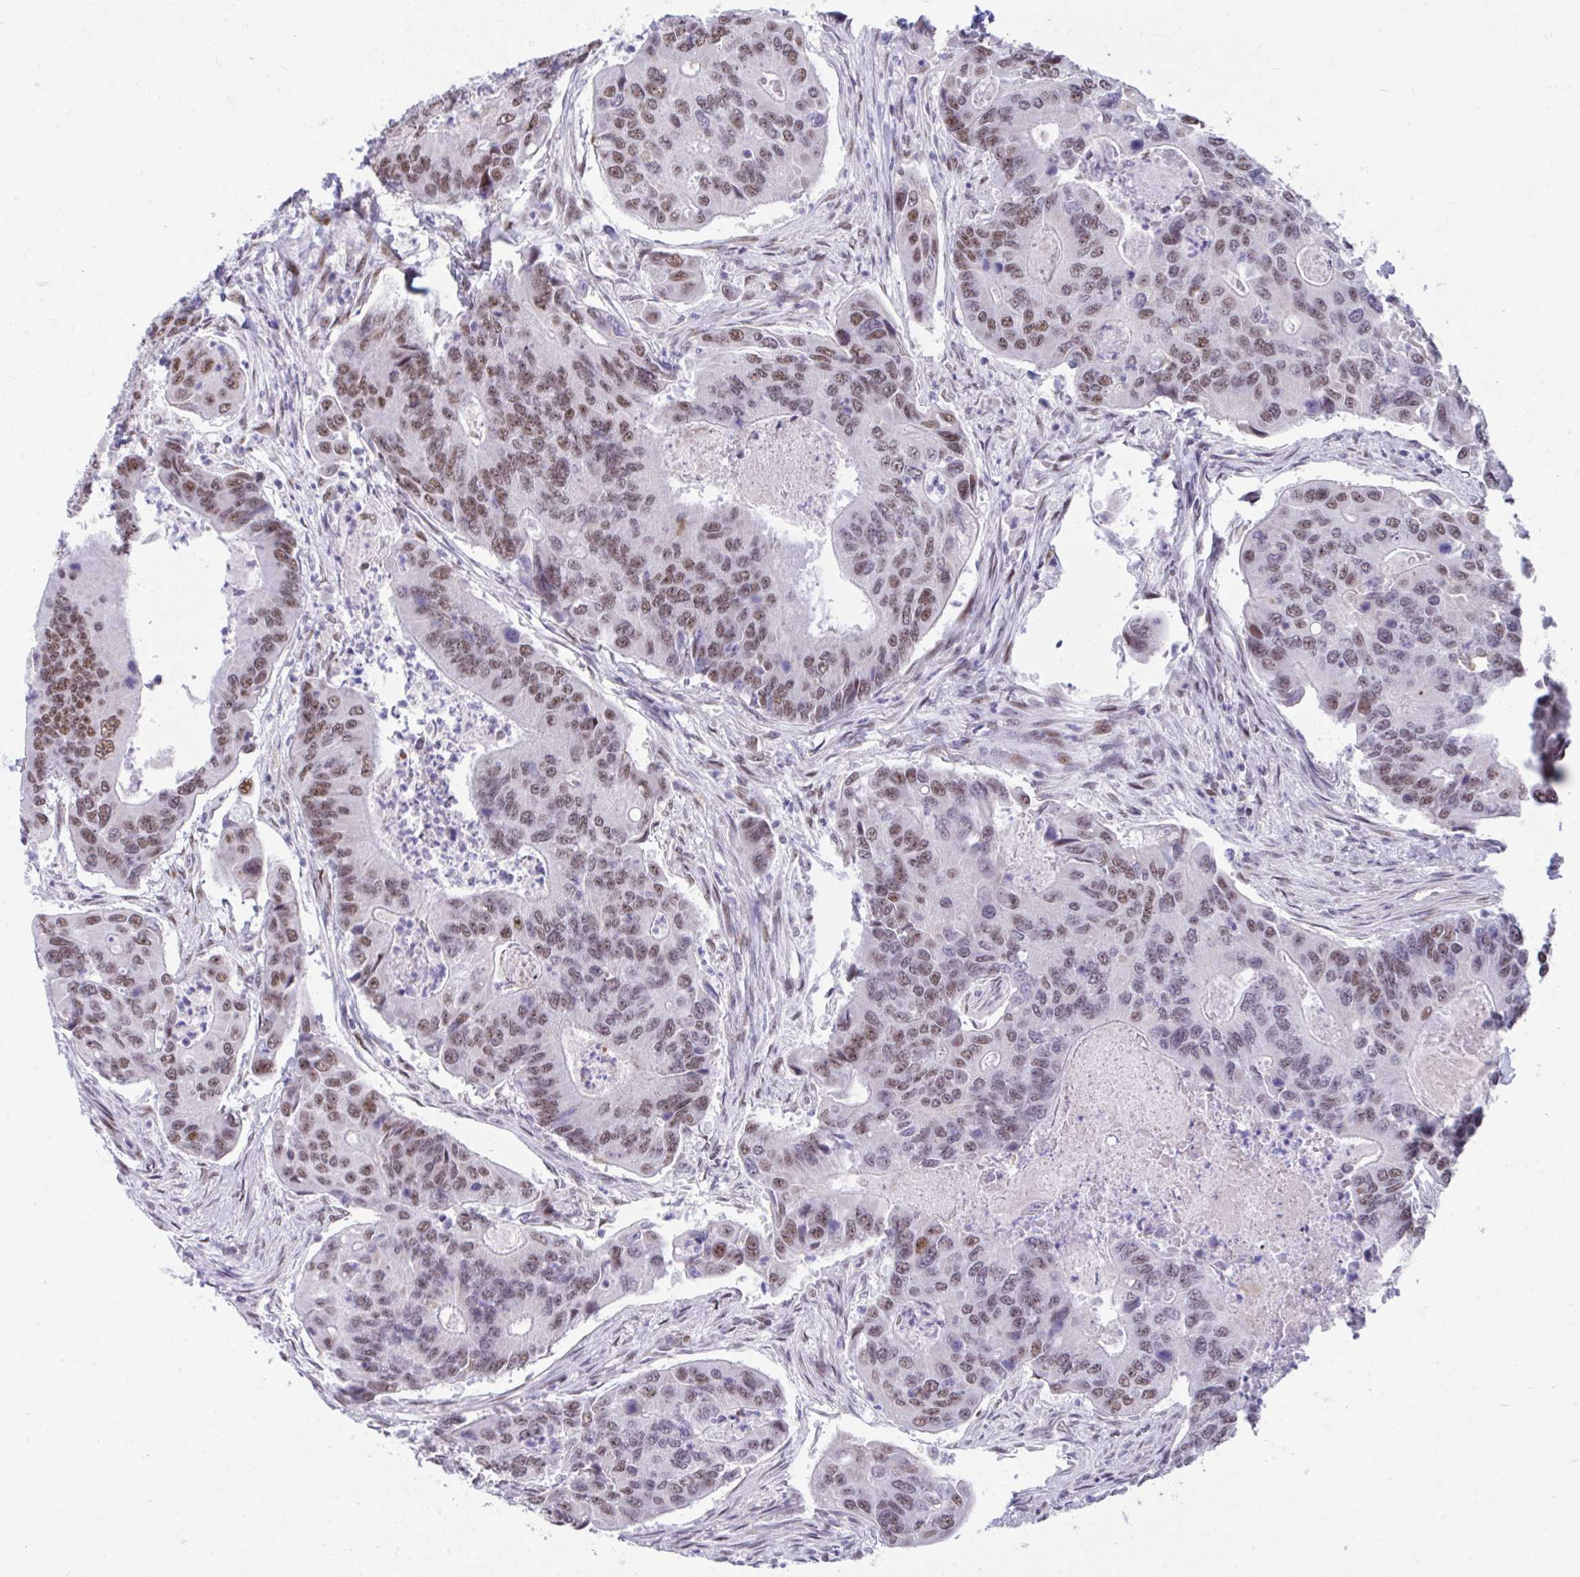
{"staining": {"intensity": "moderate", "quantity": "<25%", "location": "nuclear"}, "tissue": "colorectal cancer", "cell_type": "Tumor cells", "image_type": "cancer", "snomed": [{"axis": "morphology", "description": "Adenocarcinoma, NOS"}, {"axis": "topography", "description": "Colon"}], "caption": "Immunohistochemical staining of human adenocarcinoma (colorectal) displays moderate nuclear protein expression in about <25% of tumor cells.", "gene": "SLC35C2", "patient": {"sex": "female", "age": 67}}